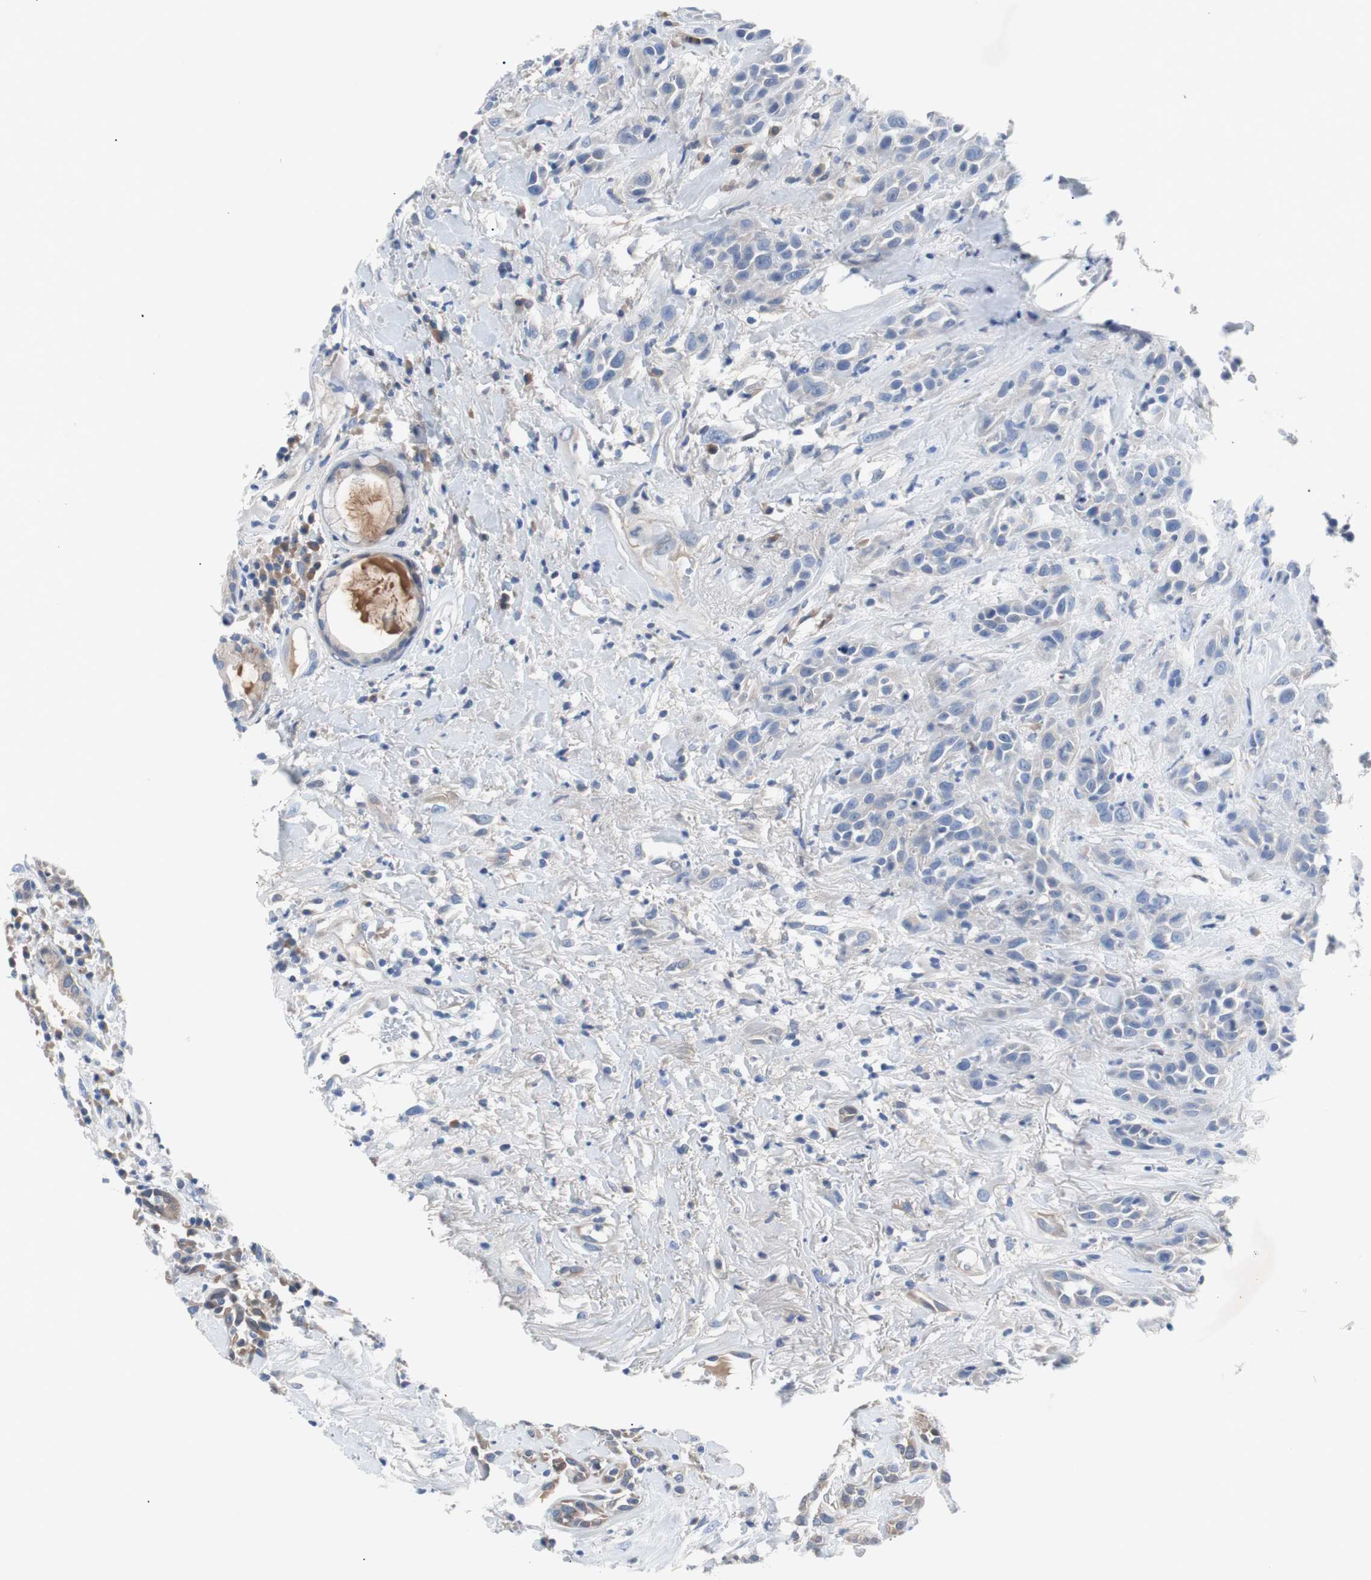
{"staining": {"intensity": "weak", "quantity": ">75%", "location": "cytoplasmic/membranous"}, "tissue": "head and neck cancer", "cell_type": "Tumor cells", "image_type": "cancer", "snomed": [{"axis": "morphology", "description": "Squamous cell carcinoma, NOS"}, {"axis": "topography", "description": "Head-Neck"}], "caption": "A photomicrograph of human head and neck cancer (squamous cell carcinoma) stained for a protein exhibits weak cytoplasmic/membranous brown staining in tumor cells.", "gene": "EEF2K", "patient": {"sex": "male", "age": 62}}